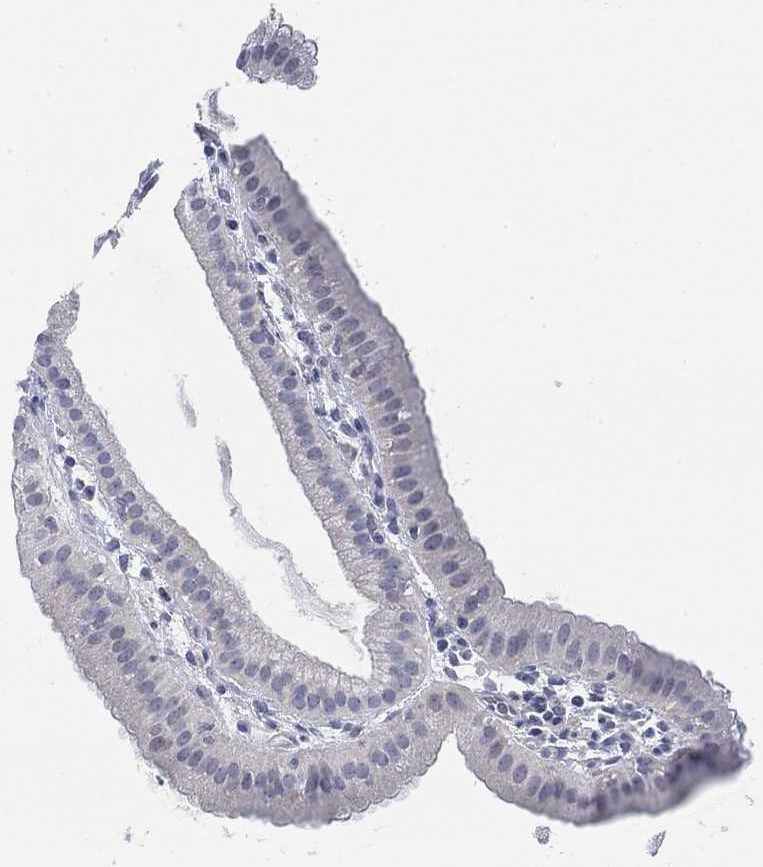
{"staining": {"intensity": "negative", "quantity": "none", "location": "none"}, "tissue": "gallbladder", "cell_type": "Glandular cells", "image_type": "normal", "snomed": [{"axis": "morphology", "description": "Normal tissue, NOS"}, {"axis": "topography", "description": "Gallbladder"}], "caption": "Protein analysis of unremarkable gallbladder exhibits no significant staining in glandular cells.", "gene": "ATP6V1E2", "patient": {"sex": "male", "age": 67}}